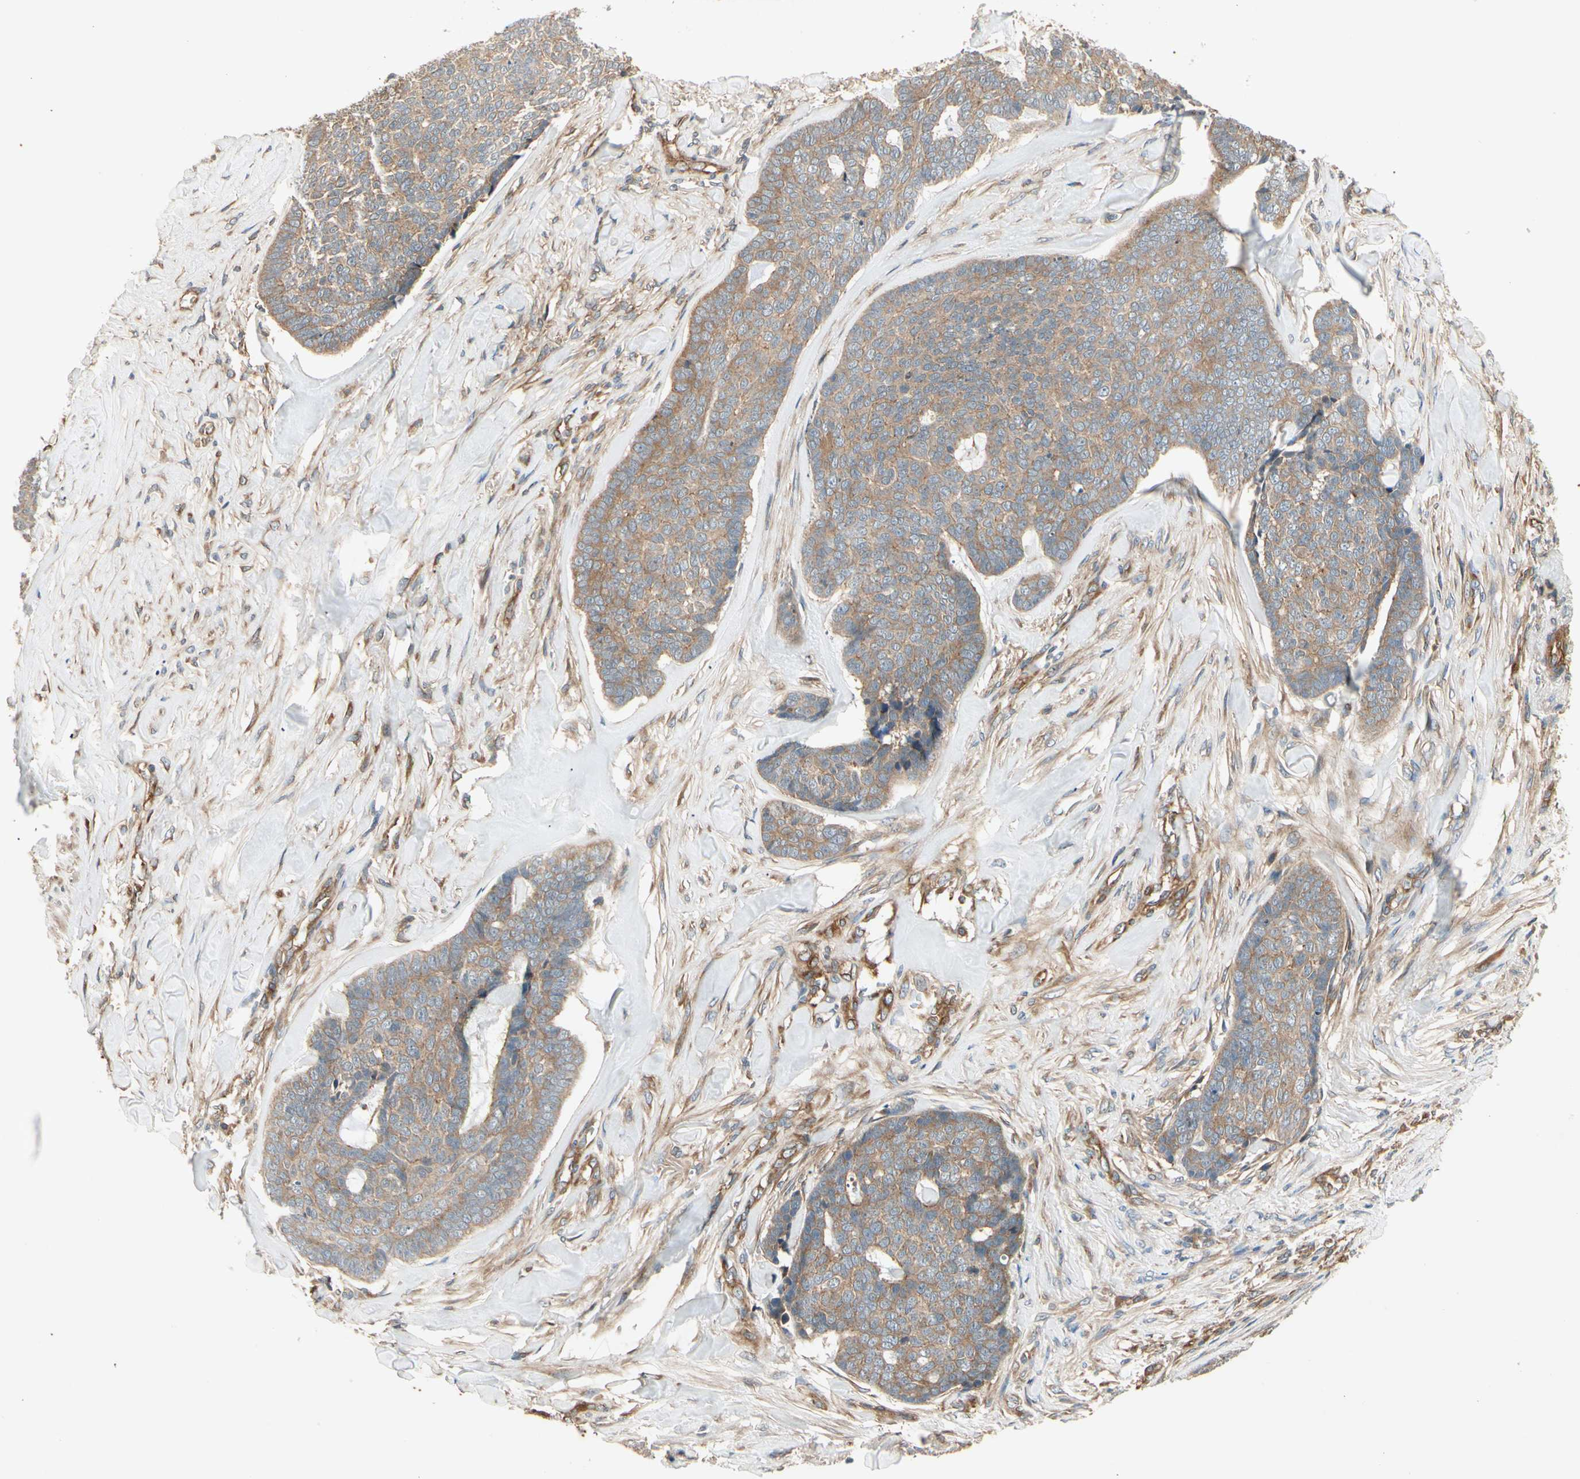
{"staining": {"intensity": "moderate", "quantity": ">75%", "location": "cytoplasmic/membranous"}, "tissue": "skin cancer", "cell_type": "Tumor cells", "image_type": "cancer", "snomed": [{"axis": "morphology", "description": "Basal cell carcinoma"}, {"axis": "topography", "description": "Skin"}], "caption": "Human skin cancer (basal cell carcinoma) stained for a protein (brown) reveals moderate cytoplasmic/membranous positive expression in approximately >75% of tumor cells.", "gene": "ROCK2", "patient": {"sex": "male", "age": 84}}